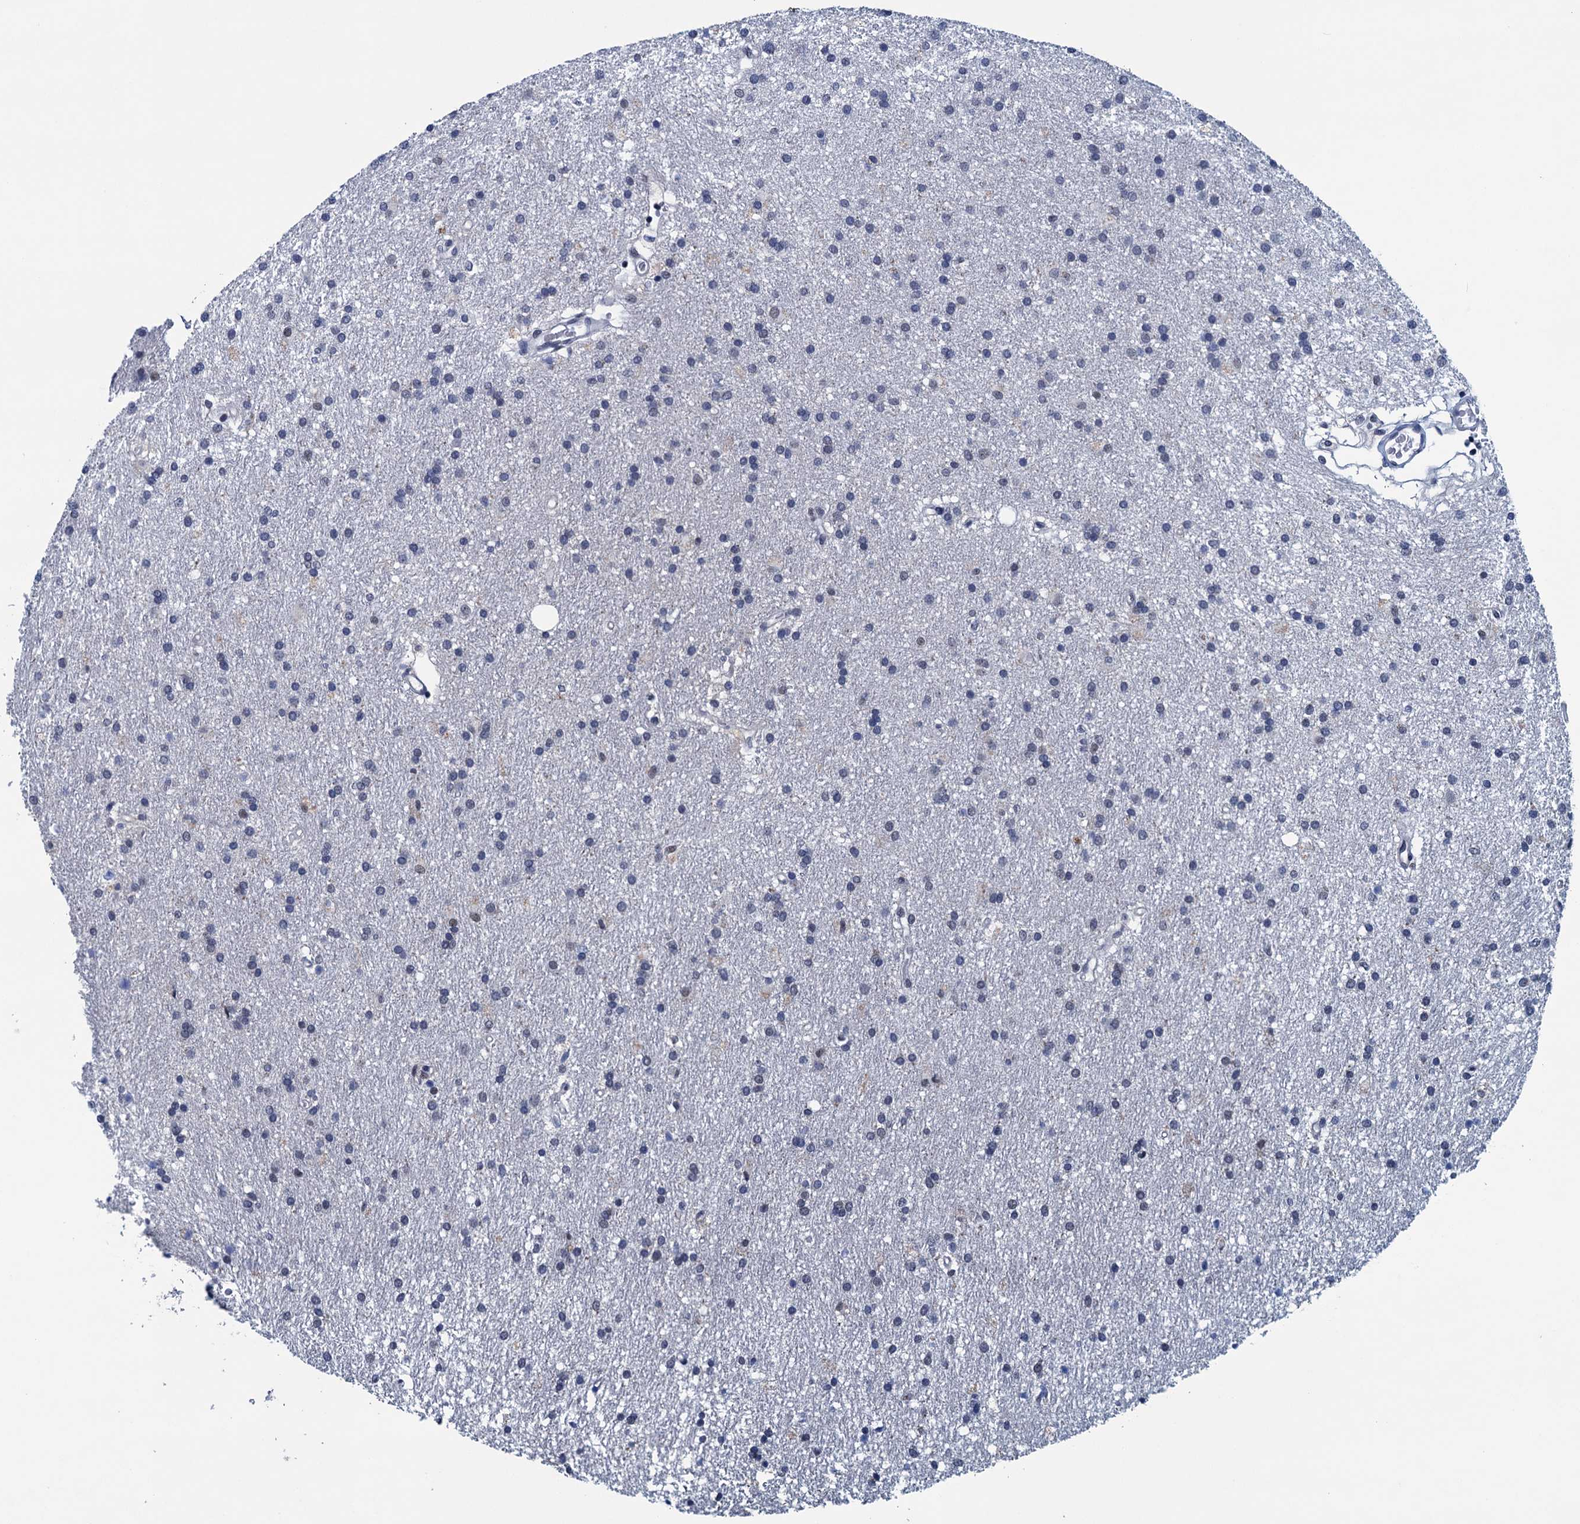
{"staining": {"intensity": "negative", "quantity": "none", "location": "none"}, "tissue": "glioma", "cell_type": "Tumor cells", "image_type": "cancer", "snomed": [{"axis": "morphology", "description": "Glioma, malignant, High grade"}, {"axis": "topography", "description": "Brain"}], "caption": "This is an immunohistochemistry photomicrograph of human glioma. There is no staining in tumor cells.", "gene": "FNBP4", "patient": {"sex": "male", "age": 77}}